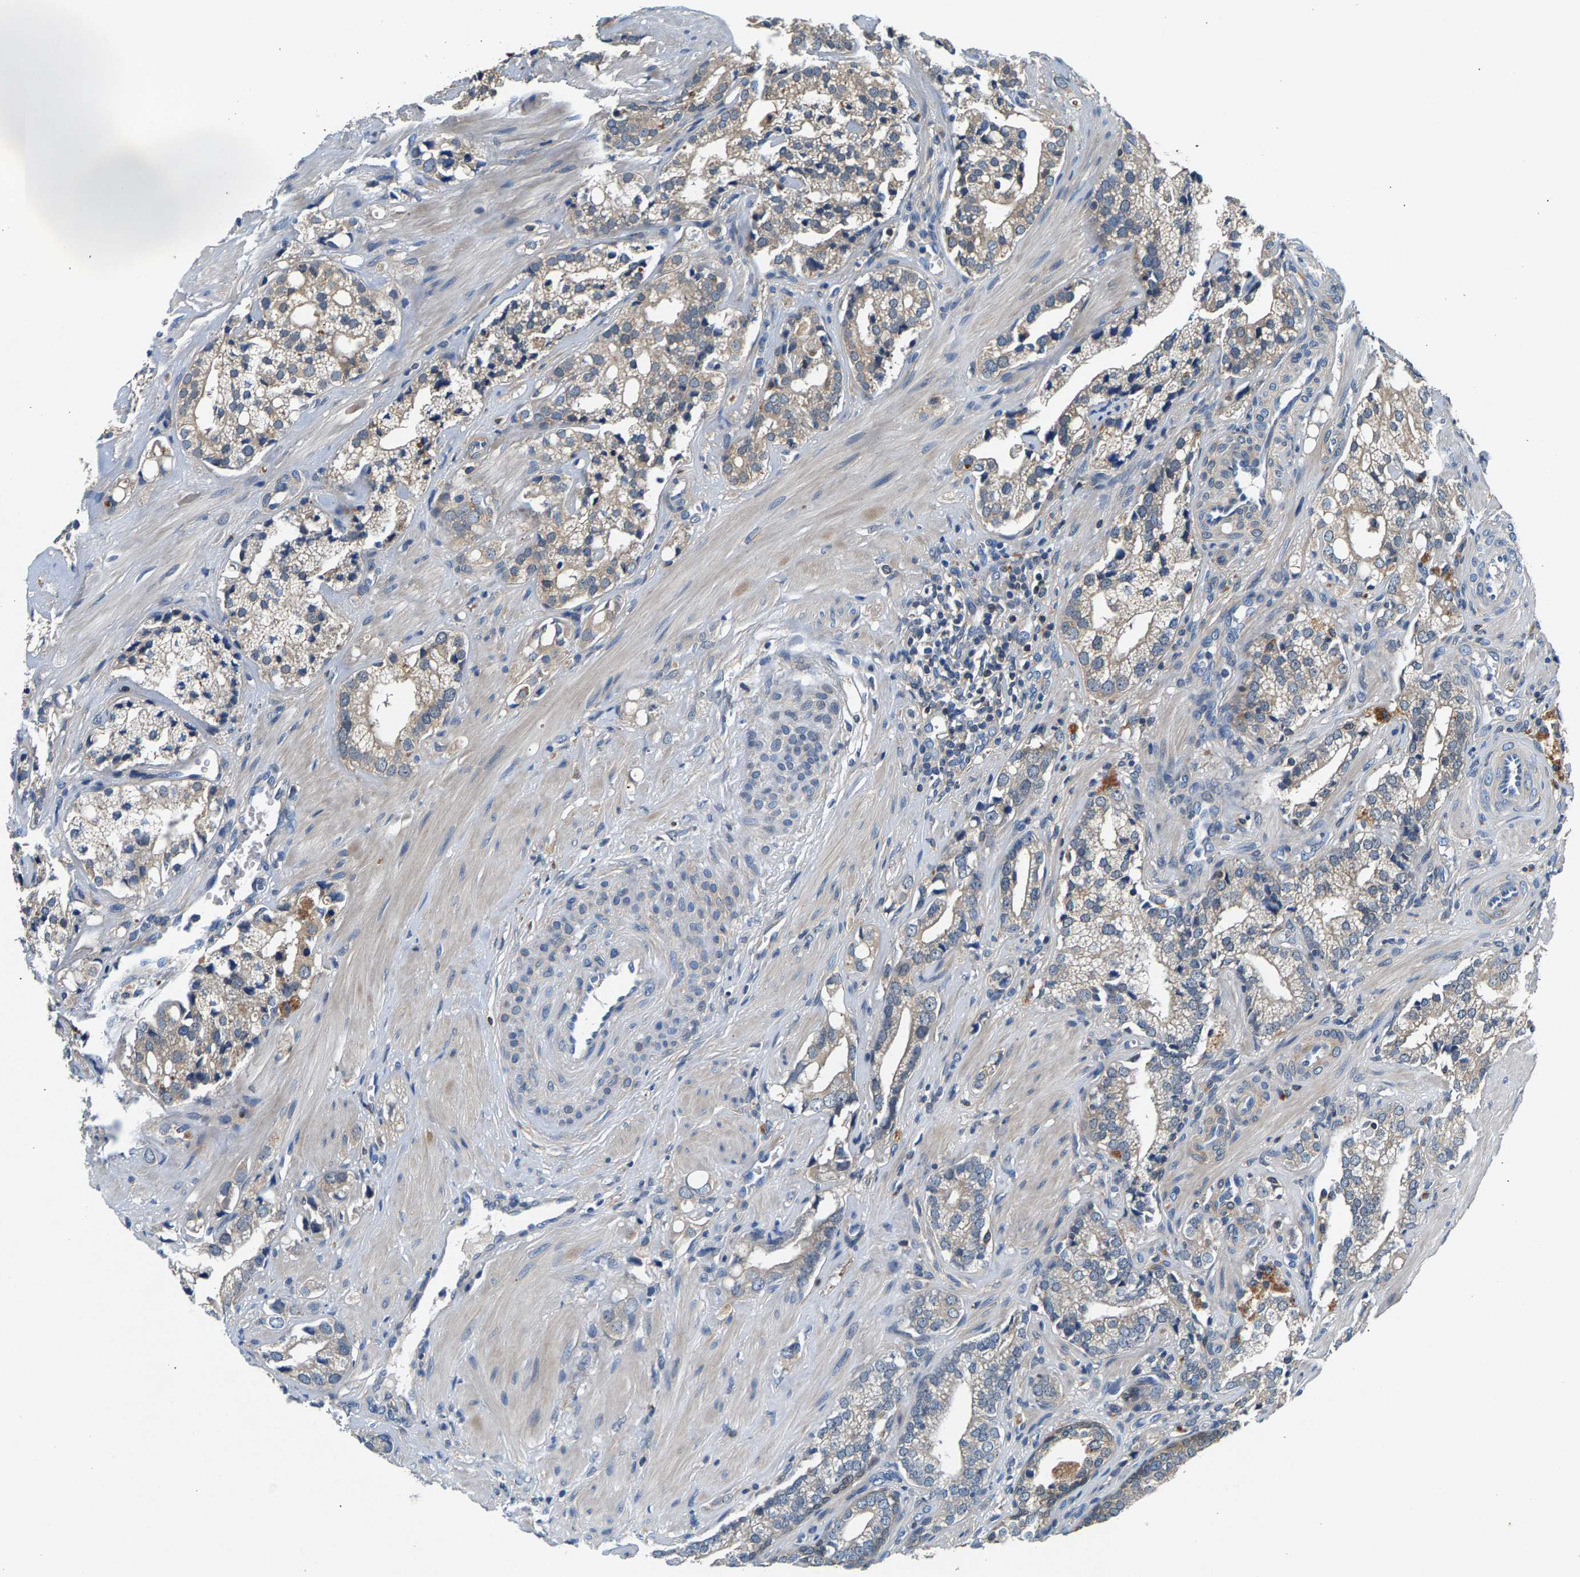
{"staining": {"intensity": "weak", "quantity": "<25%", "location": "cytoplasmic/membranous"}, "tissue": "prostate cancer", "cell_type": "Tumor cells", "image_type": "cancer", "snomed": [{"axis": "morphology", "description": "Adenocarcinoma, High grade"}, {"axis": "topography", "description": "Prostate"}], "caption": "DAB (3,3'-diaminobenzidine) immunohistochemical staining of prostate cancer (adenocarcinoma (high-grade)) displays no significant expression in tumor cells.", "gene": "NT5C", "patient": {"sex": "male", "age": 52}}